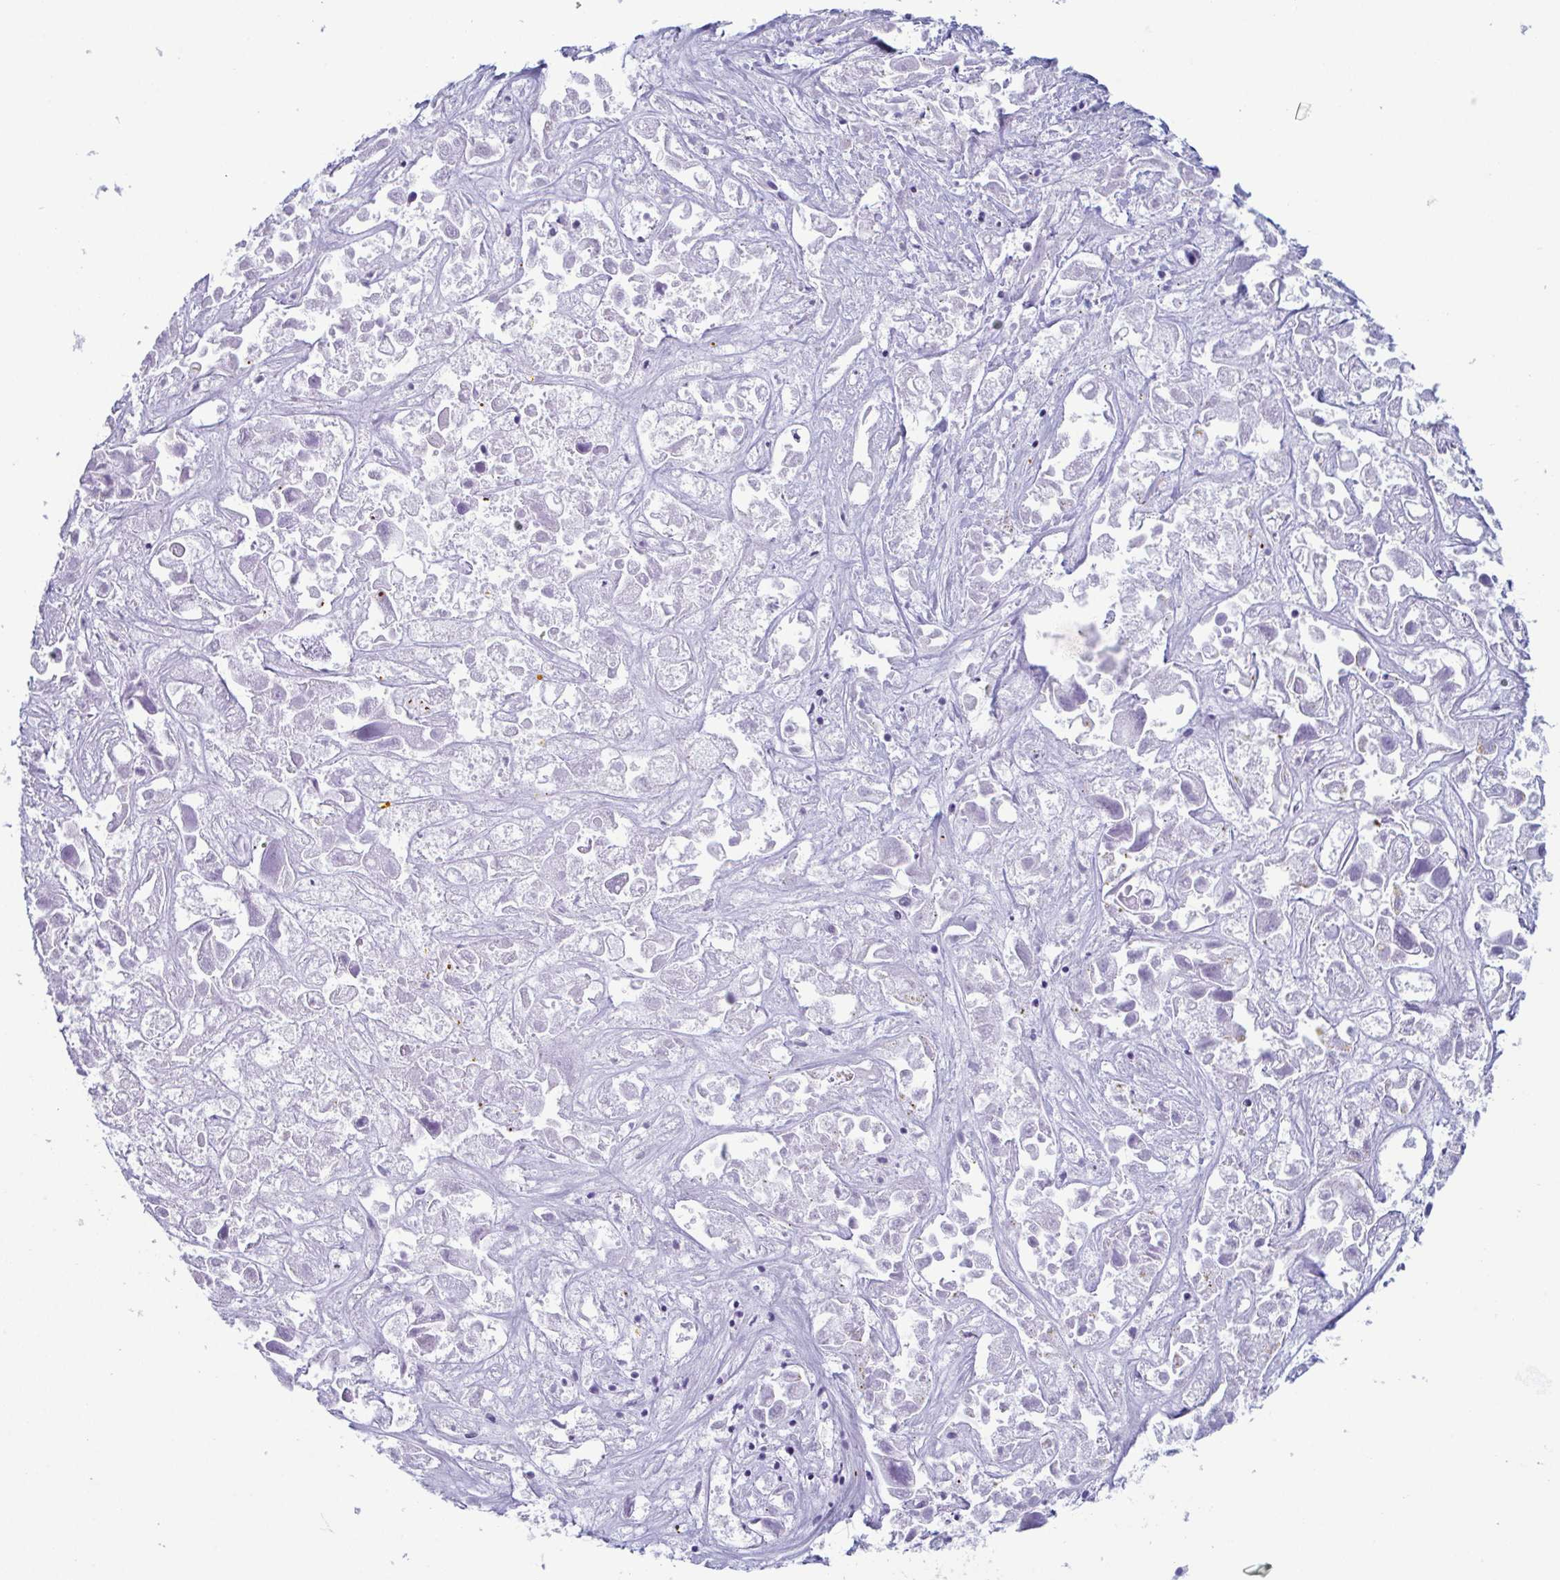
{"staining": {"intensity": "negative", "quantity": "none", "location": "none"}, "tissue": "liver cancer", "cell_type": "Tumor cells", "image_type": "cancer", "snomed": [{"axis": "morphology", "description": "Cholangiocarcinoma"}, {"axis": "topography", "description": "Liver"}], "caption": "Tumor cells show no significant protein expression in liver cancer (cholangiocarcinoma).", "gene": "RBM7", "patient": {"sex": "male", "age": 81}}